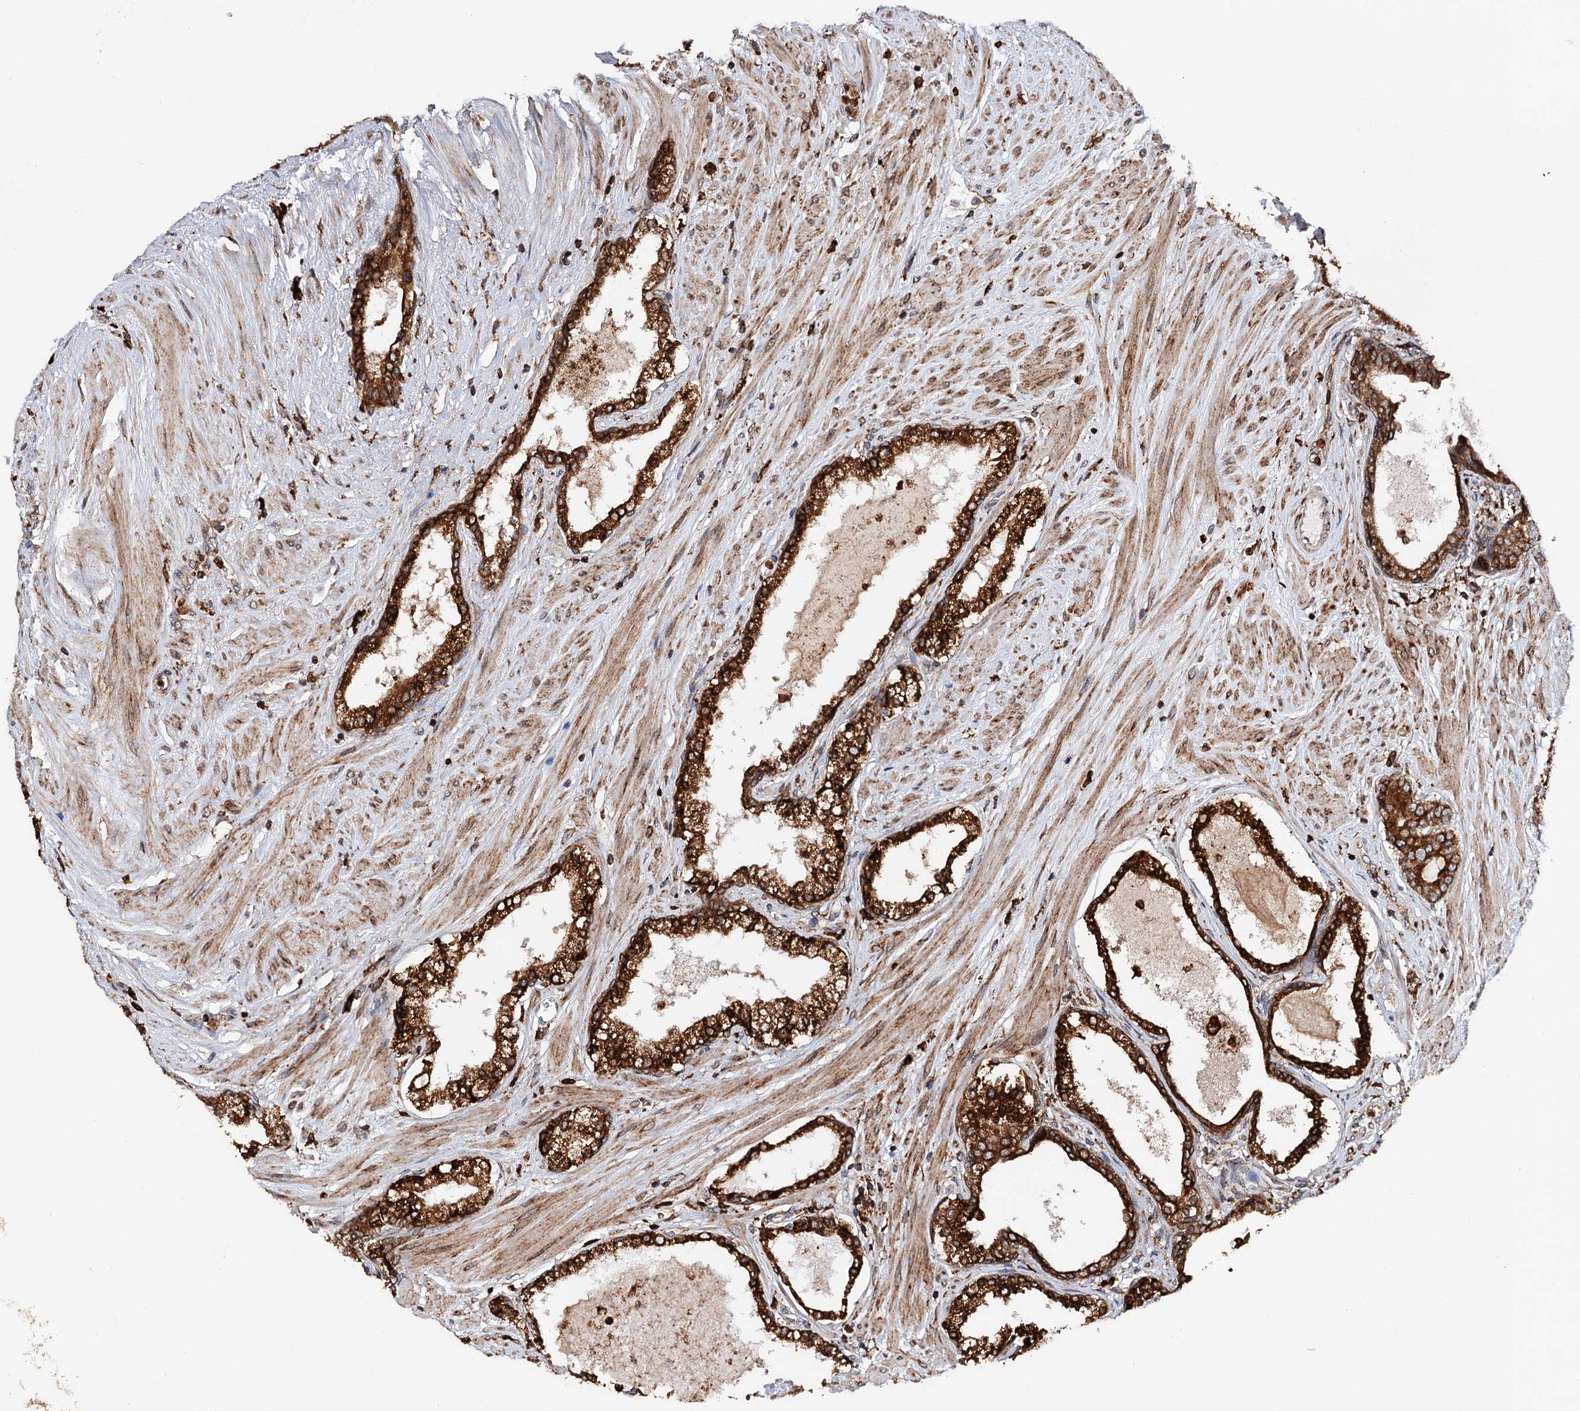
{"staining": {"intensity": "strong", "quantity": ">75%", "location": "cytoplasmic/membranous"}, "tissue": "prostate cancer", "cell_type": "Tumor cells", "image_type": "cancer", "snomed": [{"axis": "morphology", "description": "Adenocarcinoma, High grade"}, {"axis": "topography", "description": "Prostate"}], "caption": "Protein expression analysis of prostate cancer (adenocarcinoma (high-grade)) reveals strong cytoplasmic/membranous positivity in approximately >75% of tumor cells.", "gene": "ERP29", "patient": {"sex": "male", "age": 58}}